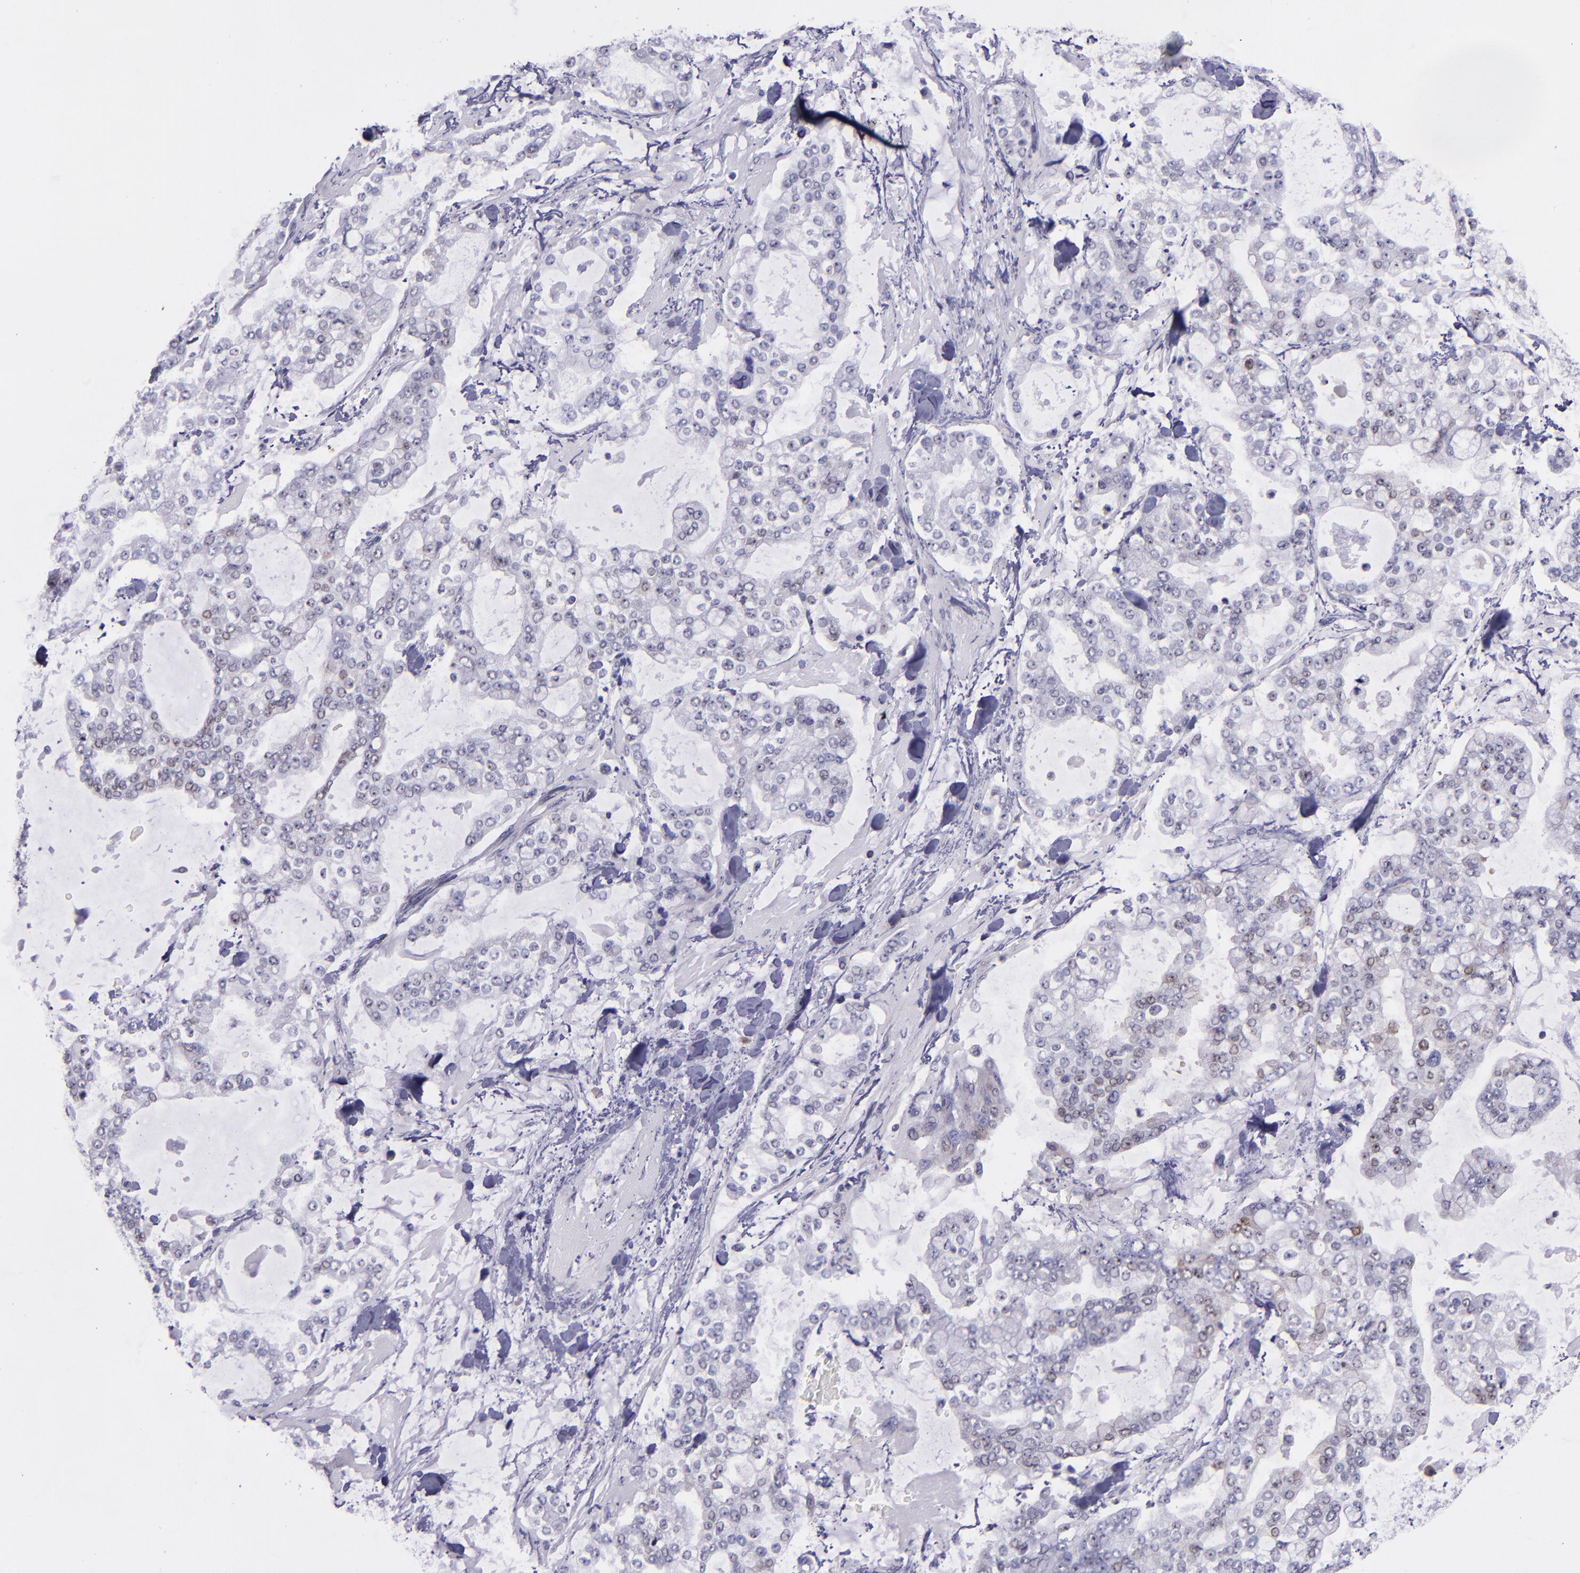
{"staining": {"intensity": "negative", "quantity": "none", "location": "none"}, "tissue": "stomach cancer", "cell_type": "Tumor cells", "image_type": "cancer", "snomed": [{"axis": "morphology", "description": "Normal tissue, NOS"}, {"axis": "morphology", "description": "Adenocarcinoma, NOS"}, {"axis": "topography", "description": "Stomach, upper"}, {"axis": "topography", "description": "Stomach"}], "caption": "IHC of human stomach cancer (adenocarcinoma) exhibits no expression in tumor cells.", "gene": "PAPPA", "patient": {"sex": "male", "age": 76}}